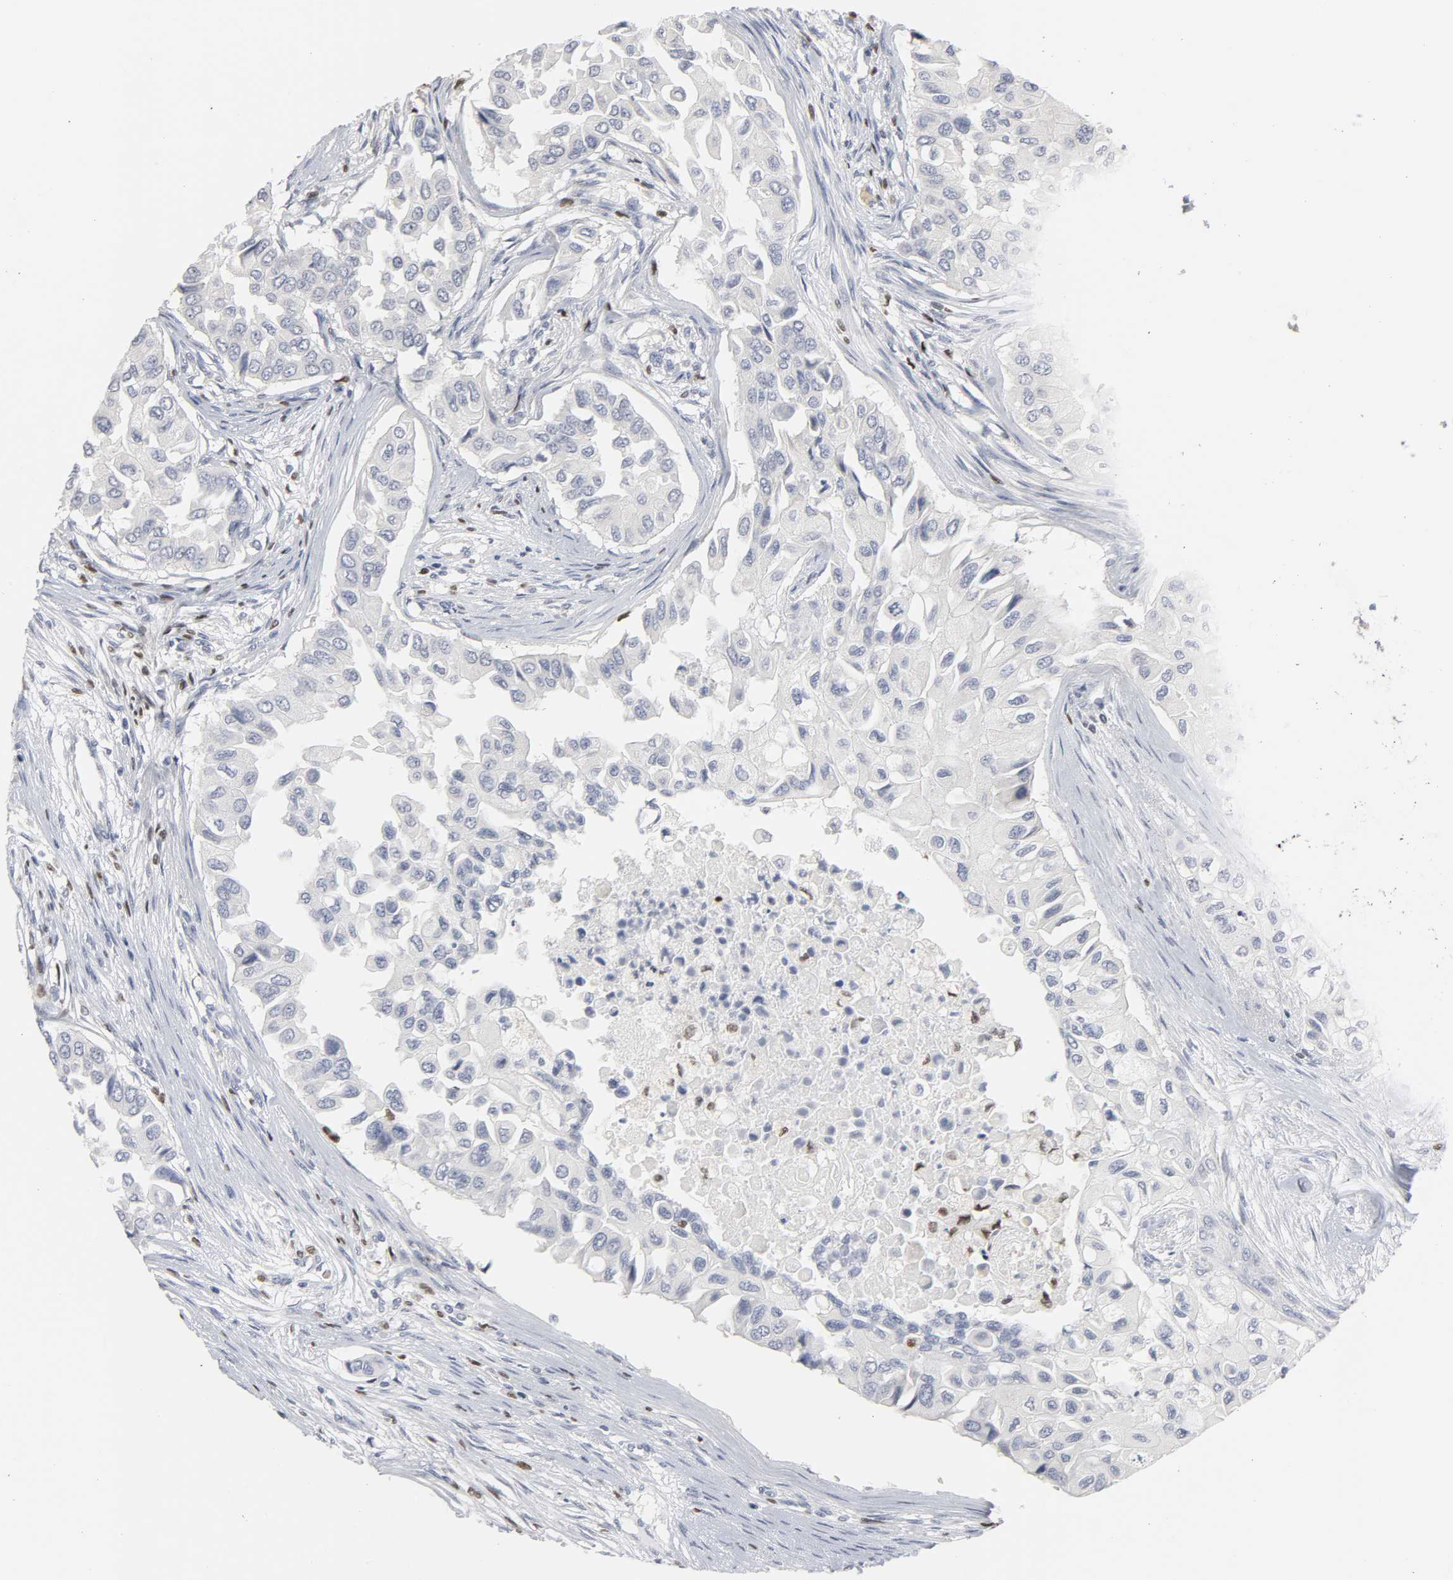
{"staining": {"intensity": "negative", "quantity": "none", "location": "none"}, "tissue": "breast cancer", "cell_type": "Tumor cells", "image_type": "cancer", "snomed": [{"axis": "morphology", "description": "Normal tissue, NOS"}, {"axis": "morphology", "description": "Duct carcinoma"}, {"axis": "topography", "description": "Breast"}], "caption": "Immunohistochemical staining of breast cancer (intraductal carcinoma) exhibits no significant expression in tumor cells. The staining was performed using DAB (3,3'-diaminobenzidine) to visualize the protein expression in brown, while the nuclei were stained in blue with hematoxylin (Magnification: 20x).", "gene": "SPI1", "patient": {"sex": "female", "age": 49}}